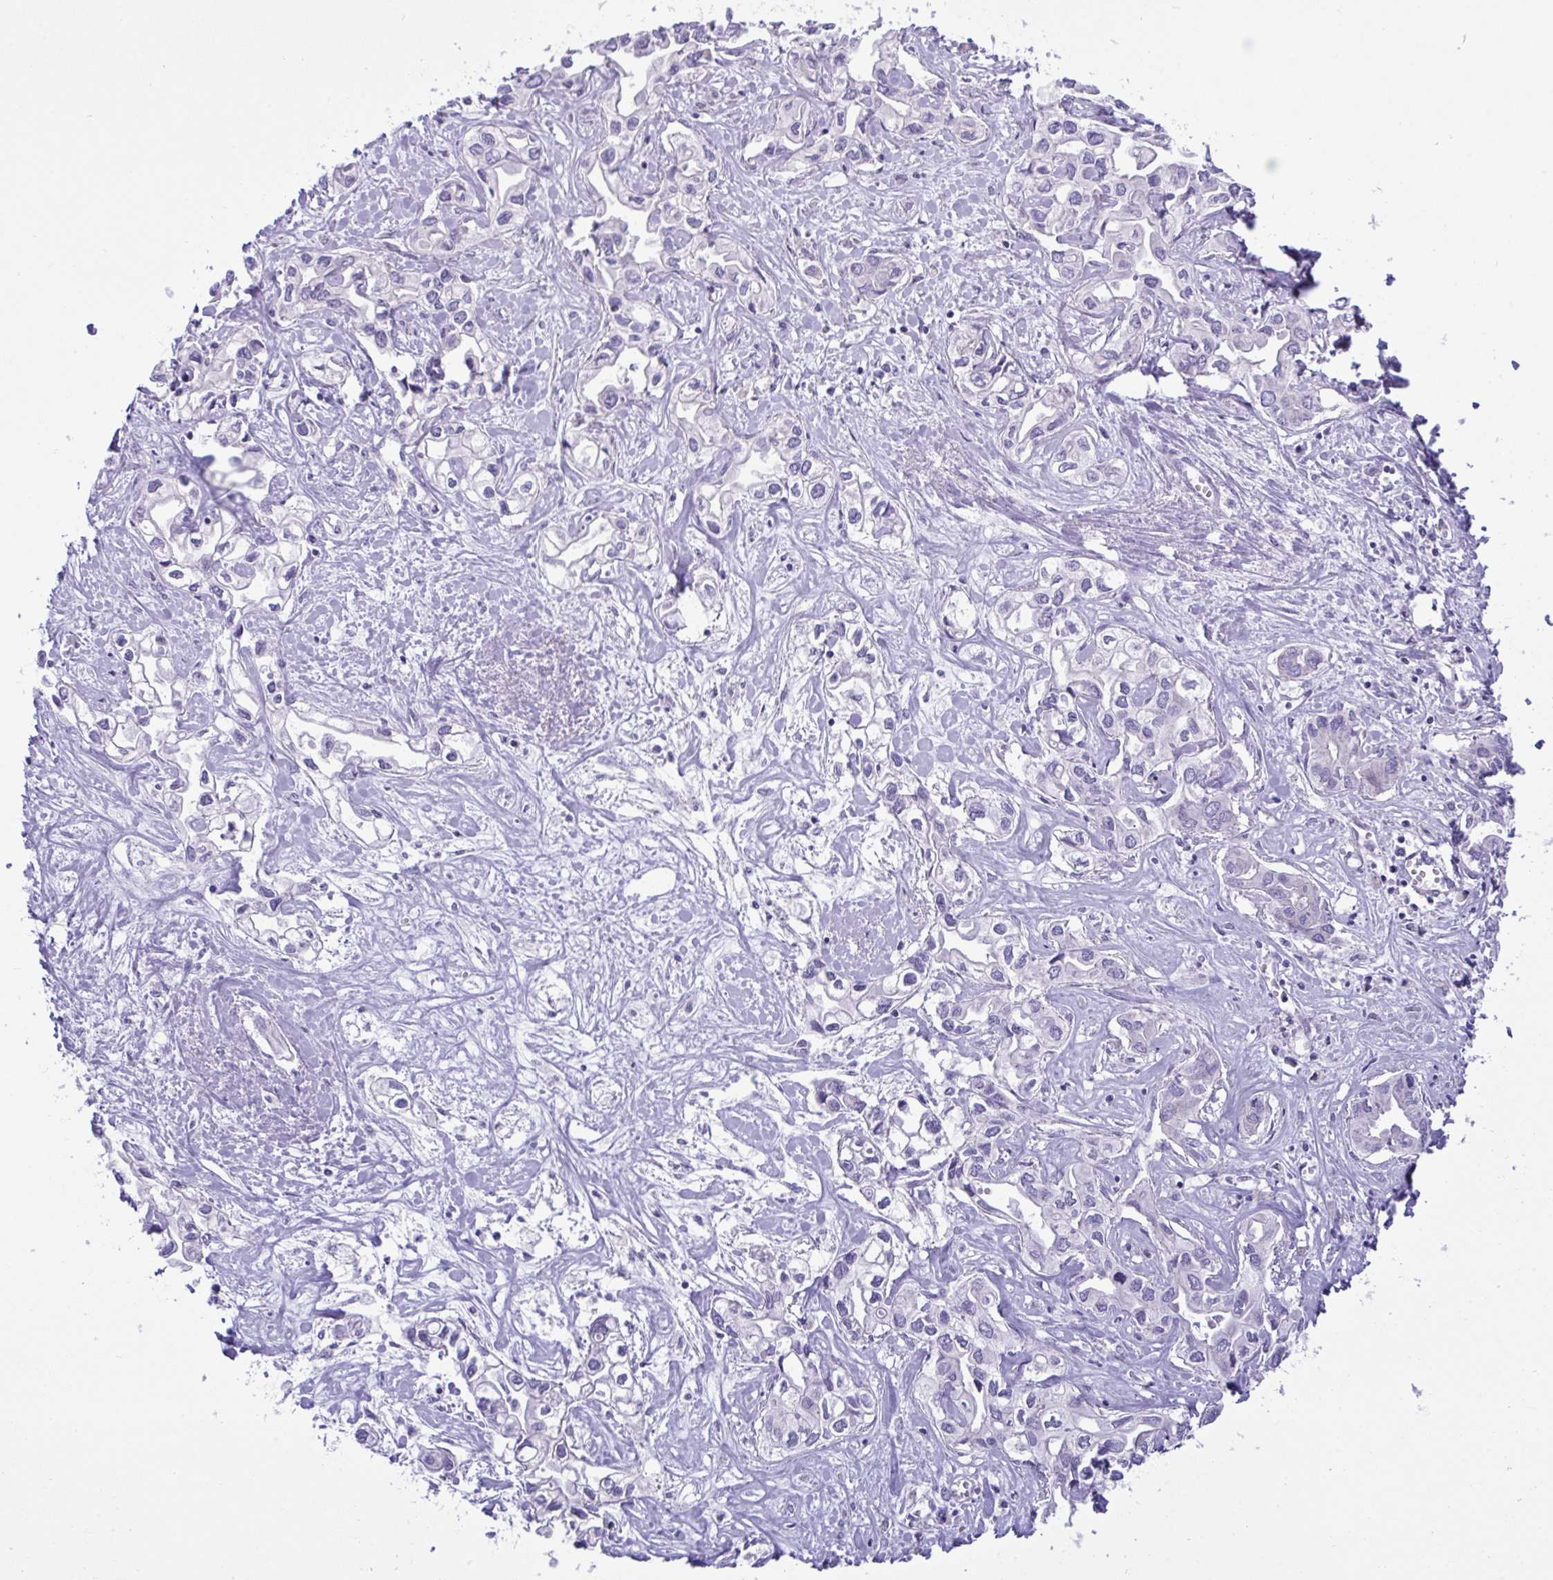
{"staining": {"intensity": "negative", "quantity": "none", "location": "none"}, "tissue": "liver cancer", "cell_type": "Tumor cells", "image_type": "cancer", "snomed": [{"axis": "morphology", "description": "Cholangiocarcinoma"}, {"axis": "topography", "description": "Liver"}], "caption": "Human liver cholangiocarcinoma stained for a protein using IHC shows no positivity in tumor cells.", "gene": "PLA2G12B", "patient": {"sex": "female", "age": 64}}